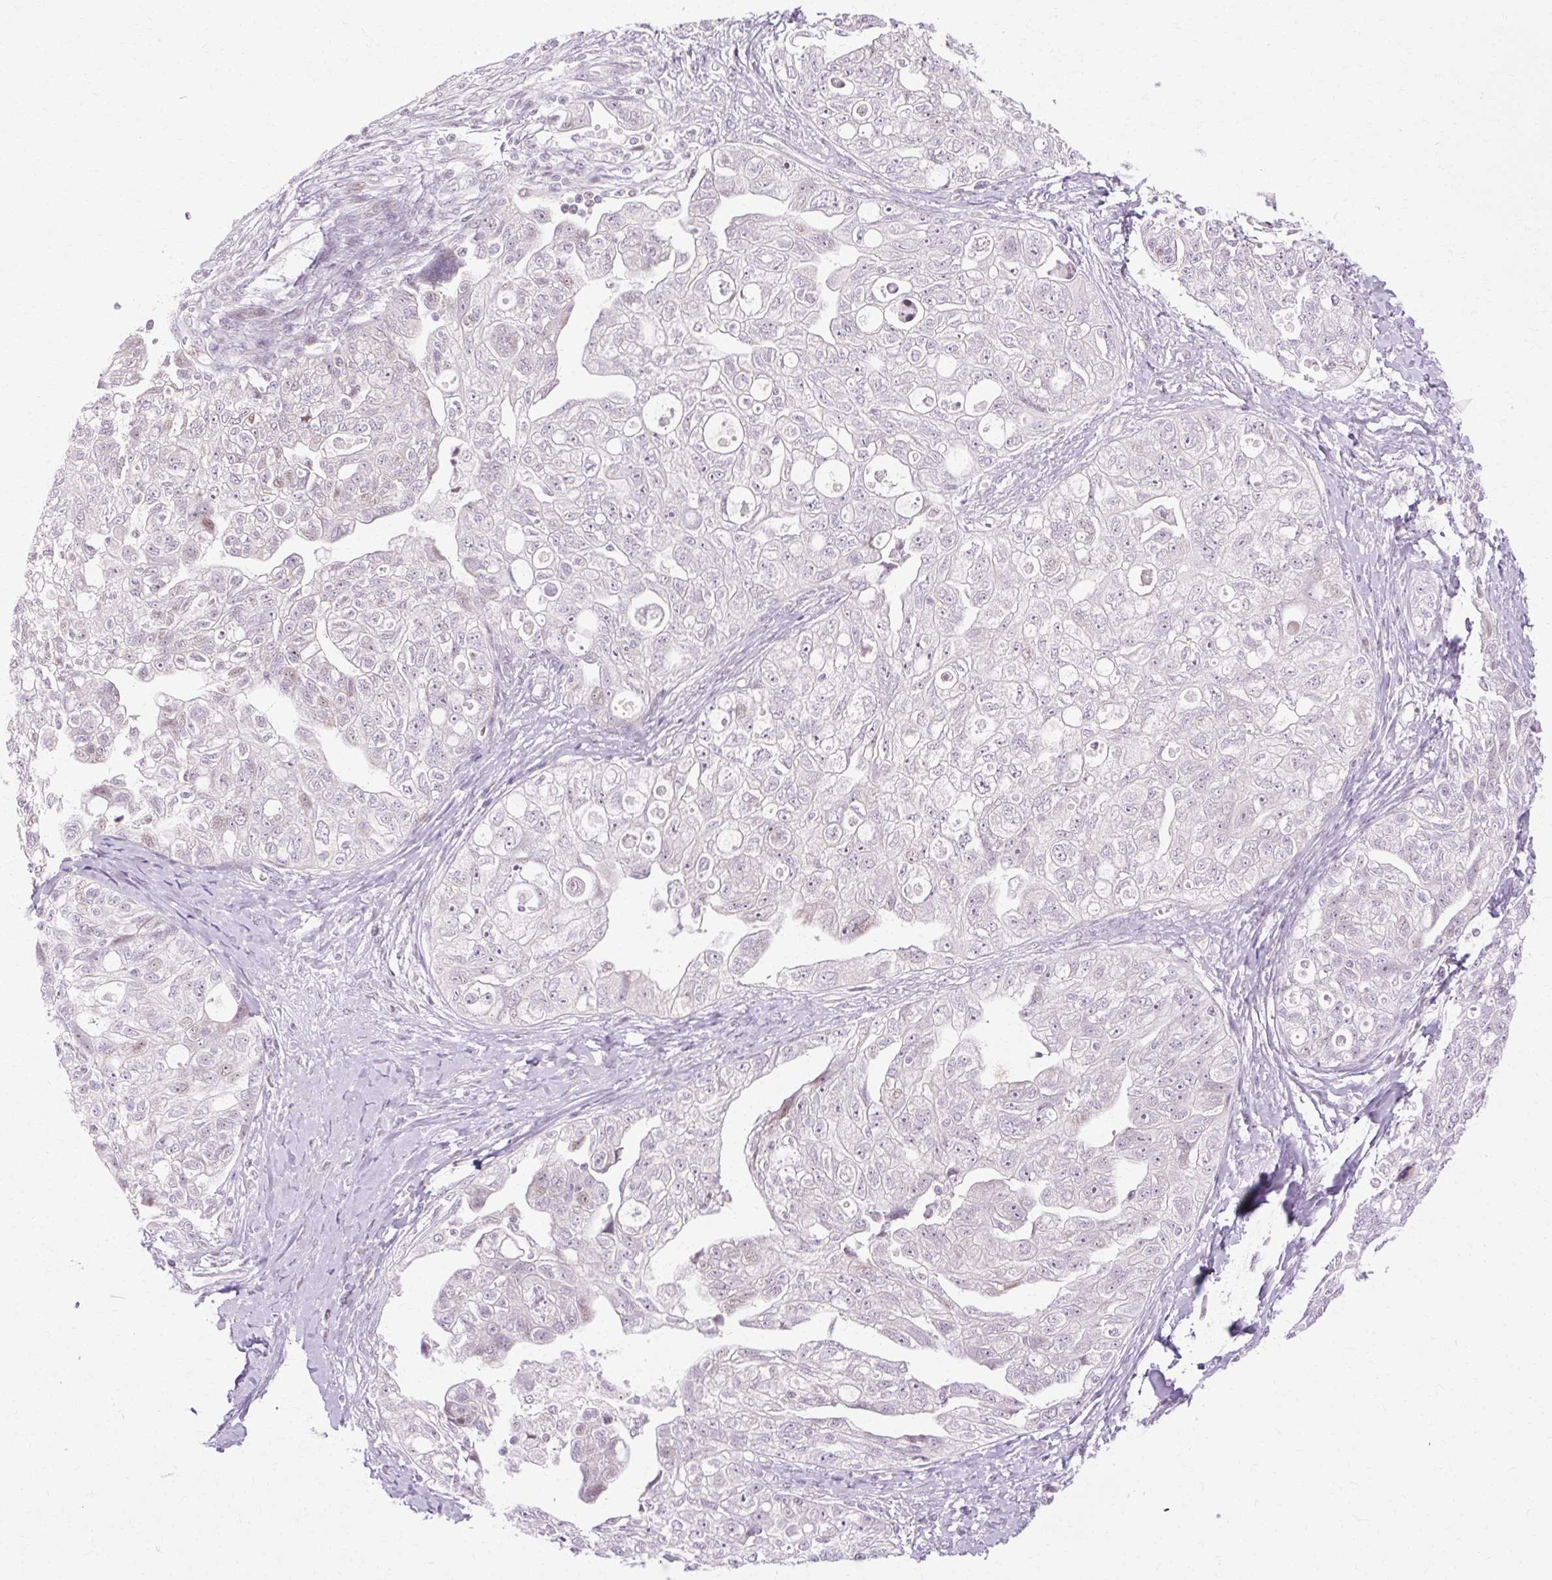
{"staining": {"intensity": "negative", "quantity": "none", "location": "none"}, "tissue": "ovarian cancer", "cell_type": "Tumor cells", "image_type": "cancer", "snomed": [{"axis": "morphology", "description": "Carcinoma, NOS"}, {"axis": "morphology", "description": "Cystadenocarcinoma, serous, NOS"}, {"axis": "topography", "description": "Ovary"}], "caption": "The histopathology image exhibits no significant positivity in tumor cells of serous cystadenocarcinoma (ovarian).", "gene": "C3orf49", "patient": {"sex": "female", "age": 69}}